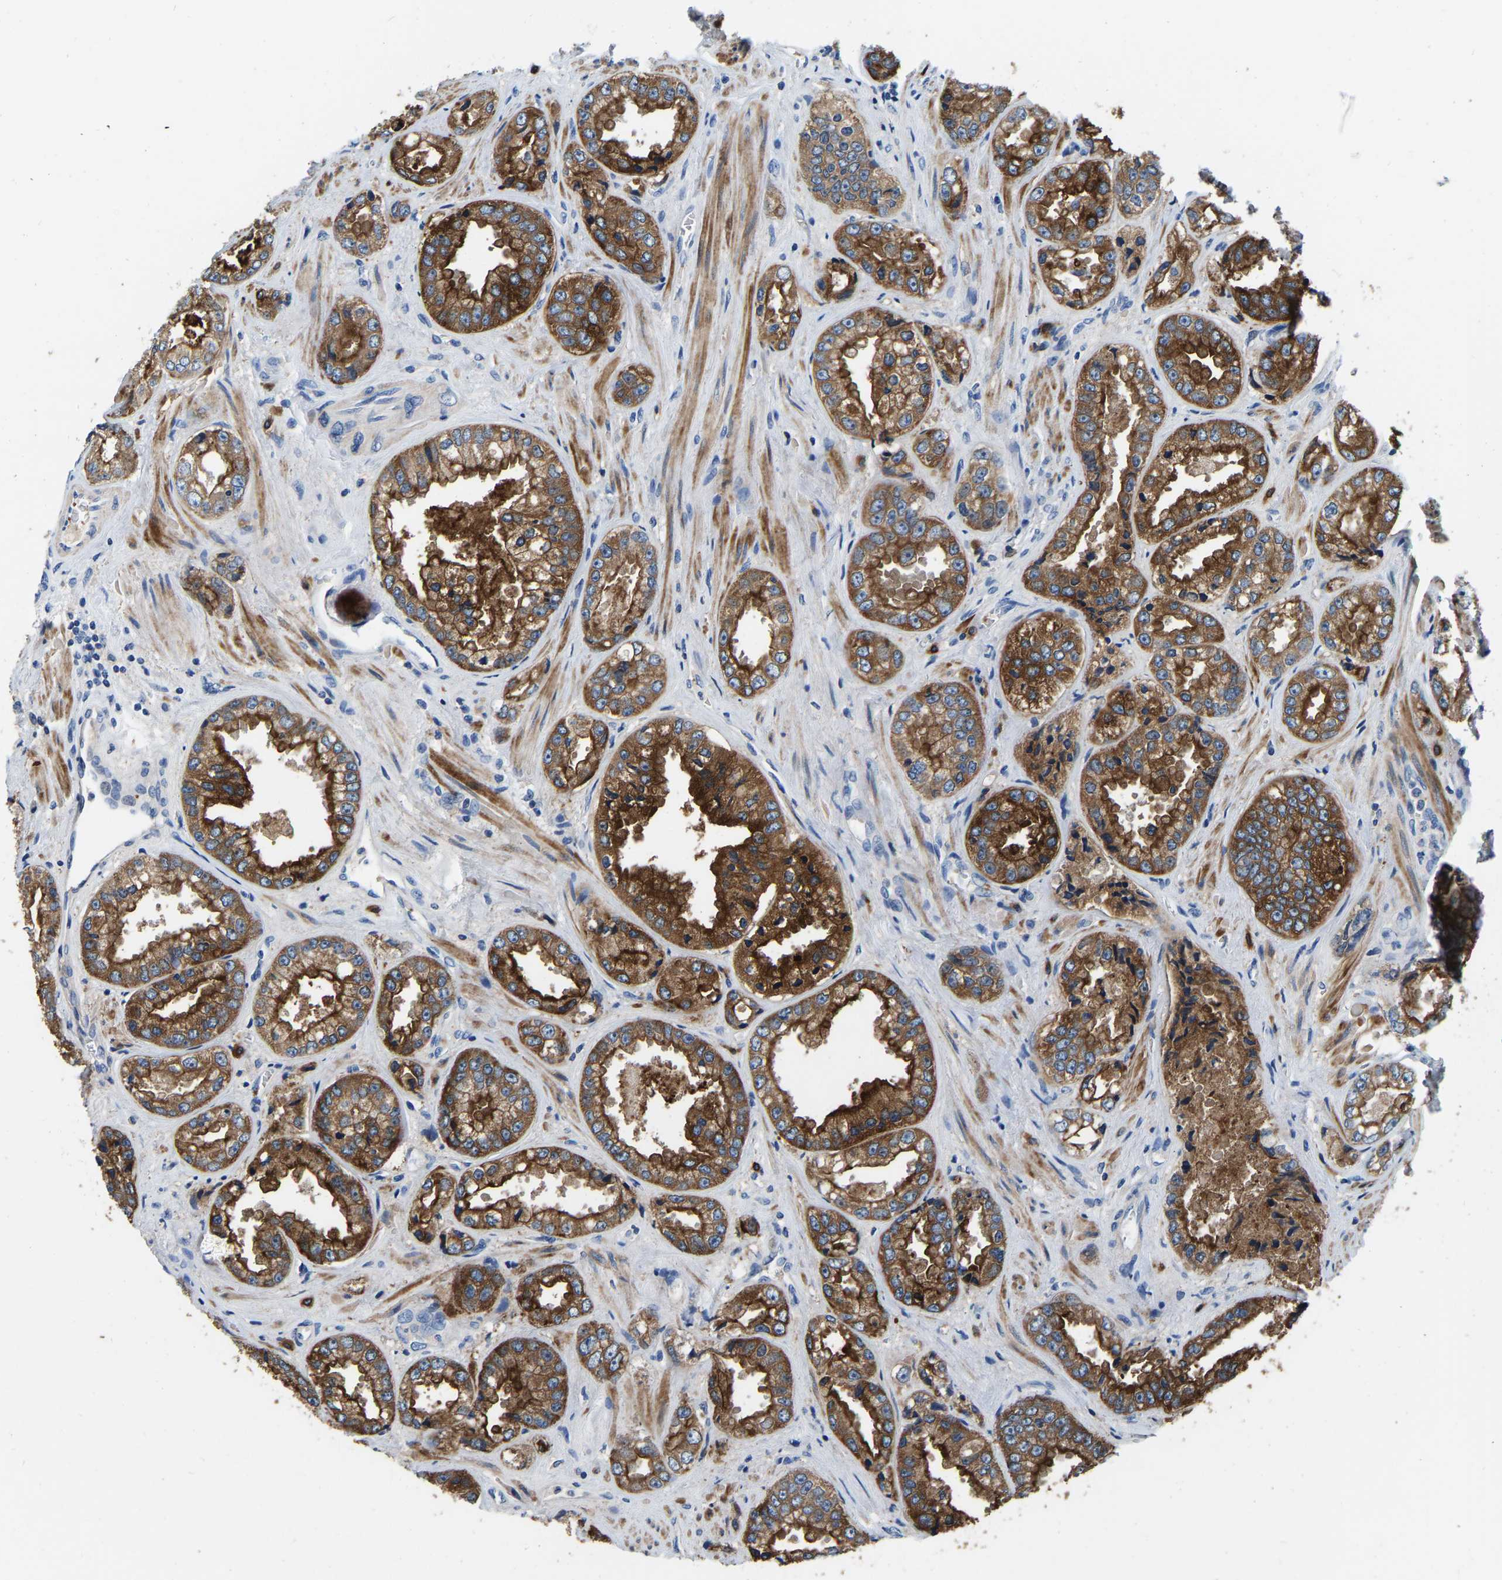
{"staining": {"intensity": "strong", "quantity": ">75%", "location": "cytoplasmic/membranous"}, "tissue": "prostate cancer", "cell_type": "Tumor cells", "image_type": "cancer", "snomed": [{"axis": "morphology", "description": "Adenocarcinoma, High grade"}, {"axis": "topography", "description": "Prostate"}], "caption": "Strong cytoplasmic/membranous positivity is appreciated in approximately >75% of tumor cells in prostate adenocarcinoma (high-grade).", "gene": "RAB27B", "patient": {"sex": "male", "age": 61}}